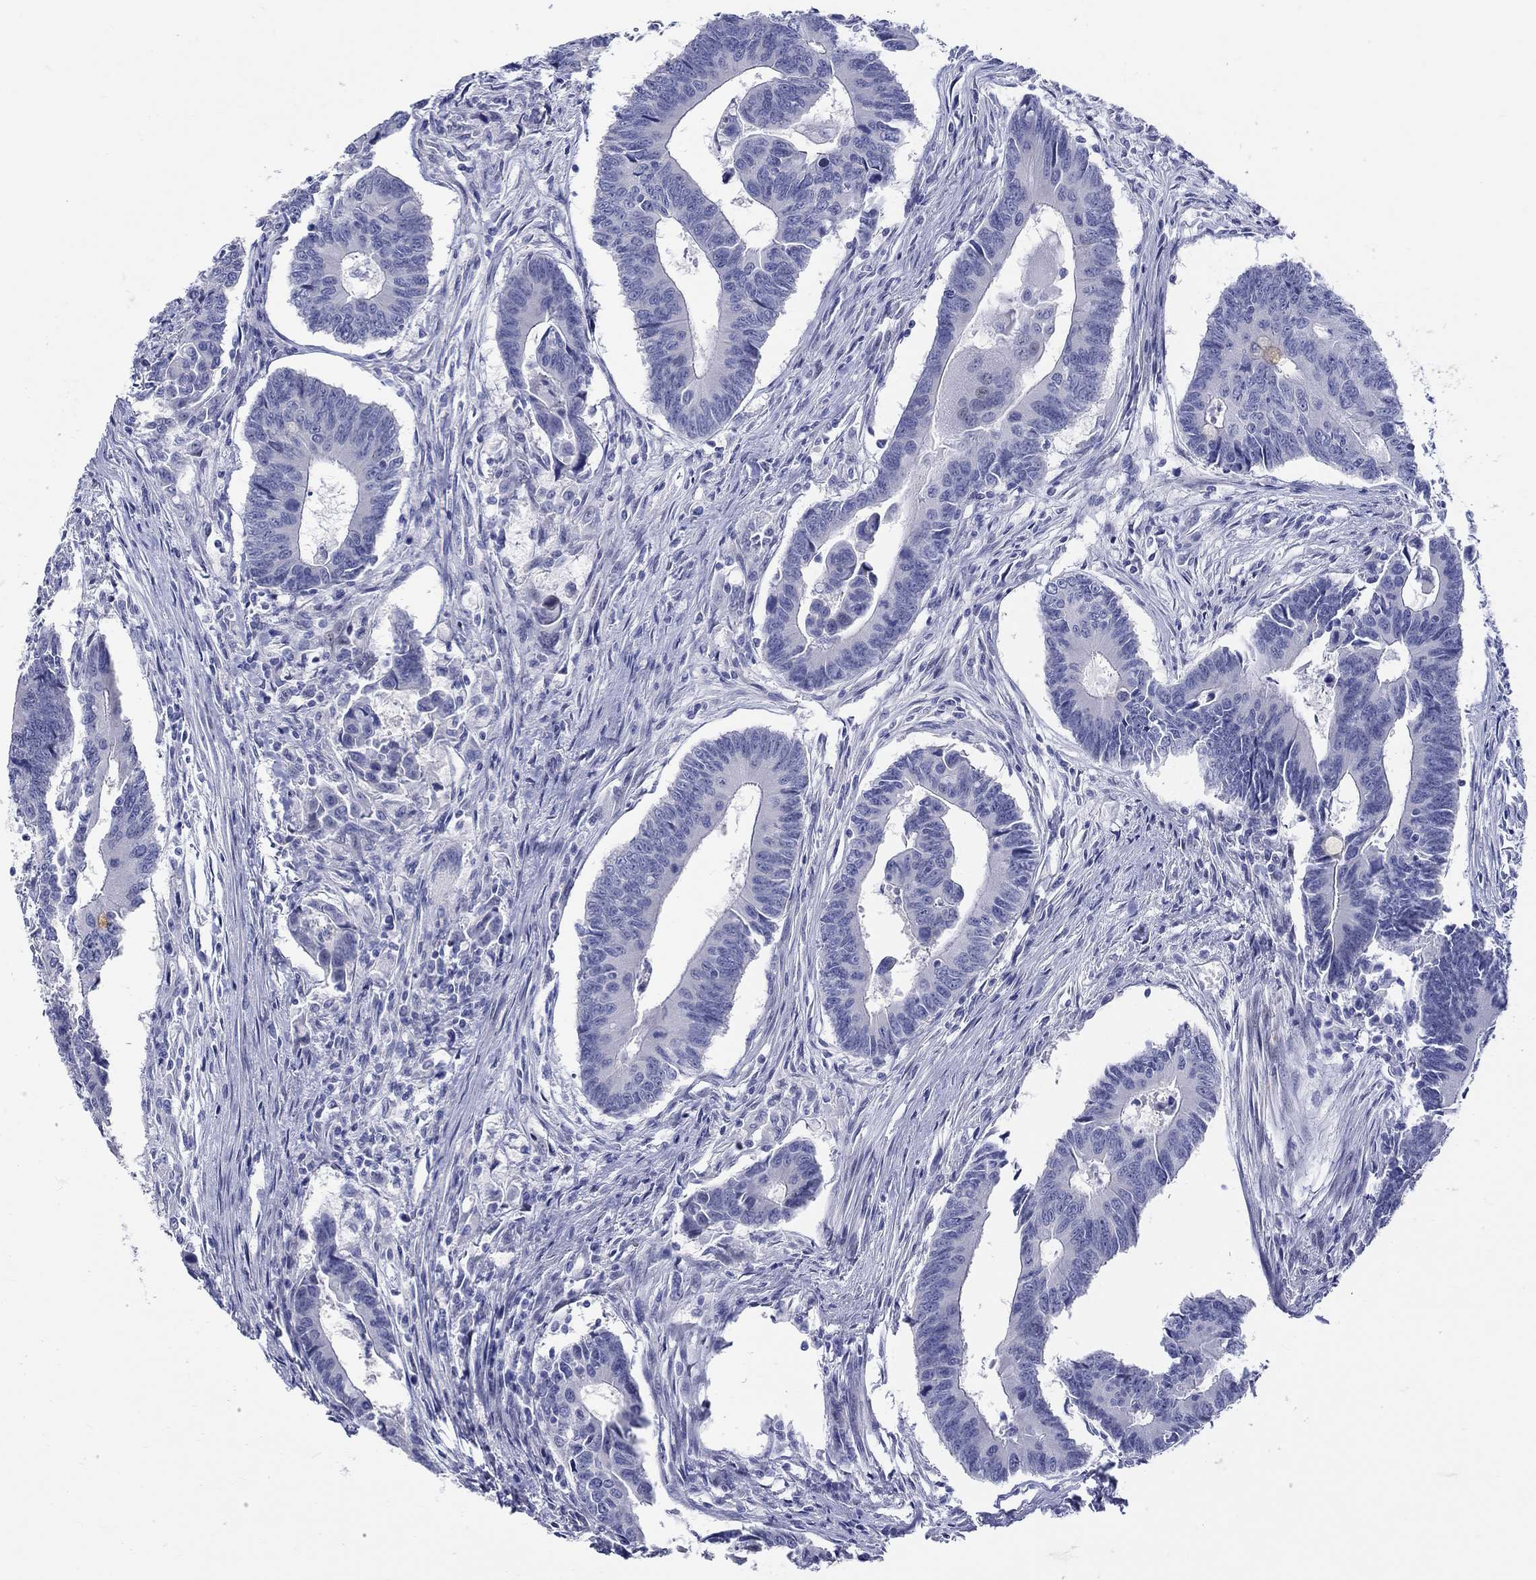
{"staining": {"intensity": "negative", "quantity": "none", "location": "none"}, "tissue": "colorectal cancer", "cell_type": "Tumor cells", "image_type": "cancer", "snomed": [{"axis": "morphology", "description": "Adenocarcinoma, NOS"}, {"axis": "topography", "description": "Rectum"}], "caption": "DAB immunohistochemical staining of colorectal cancer (adenocarcinoma) reveals no significant staining in tumor cells.", "gene": "CRYGS", "patient": {"sex": "male", "age": 67}}